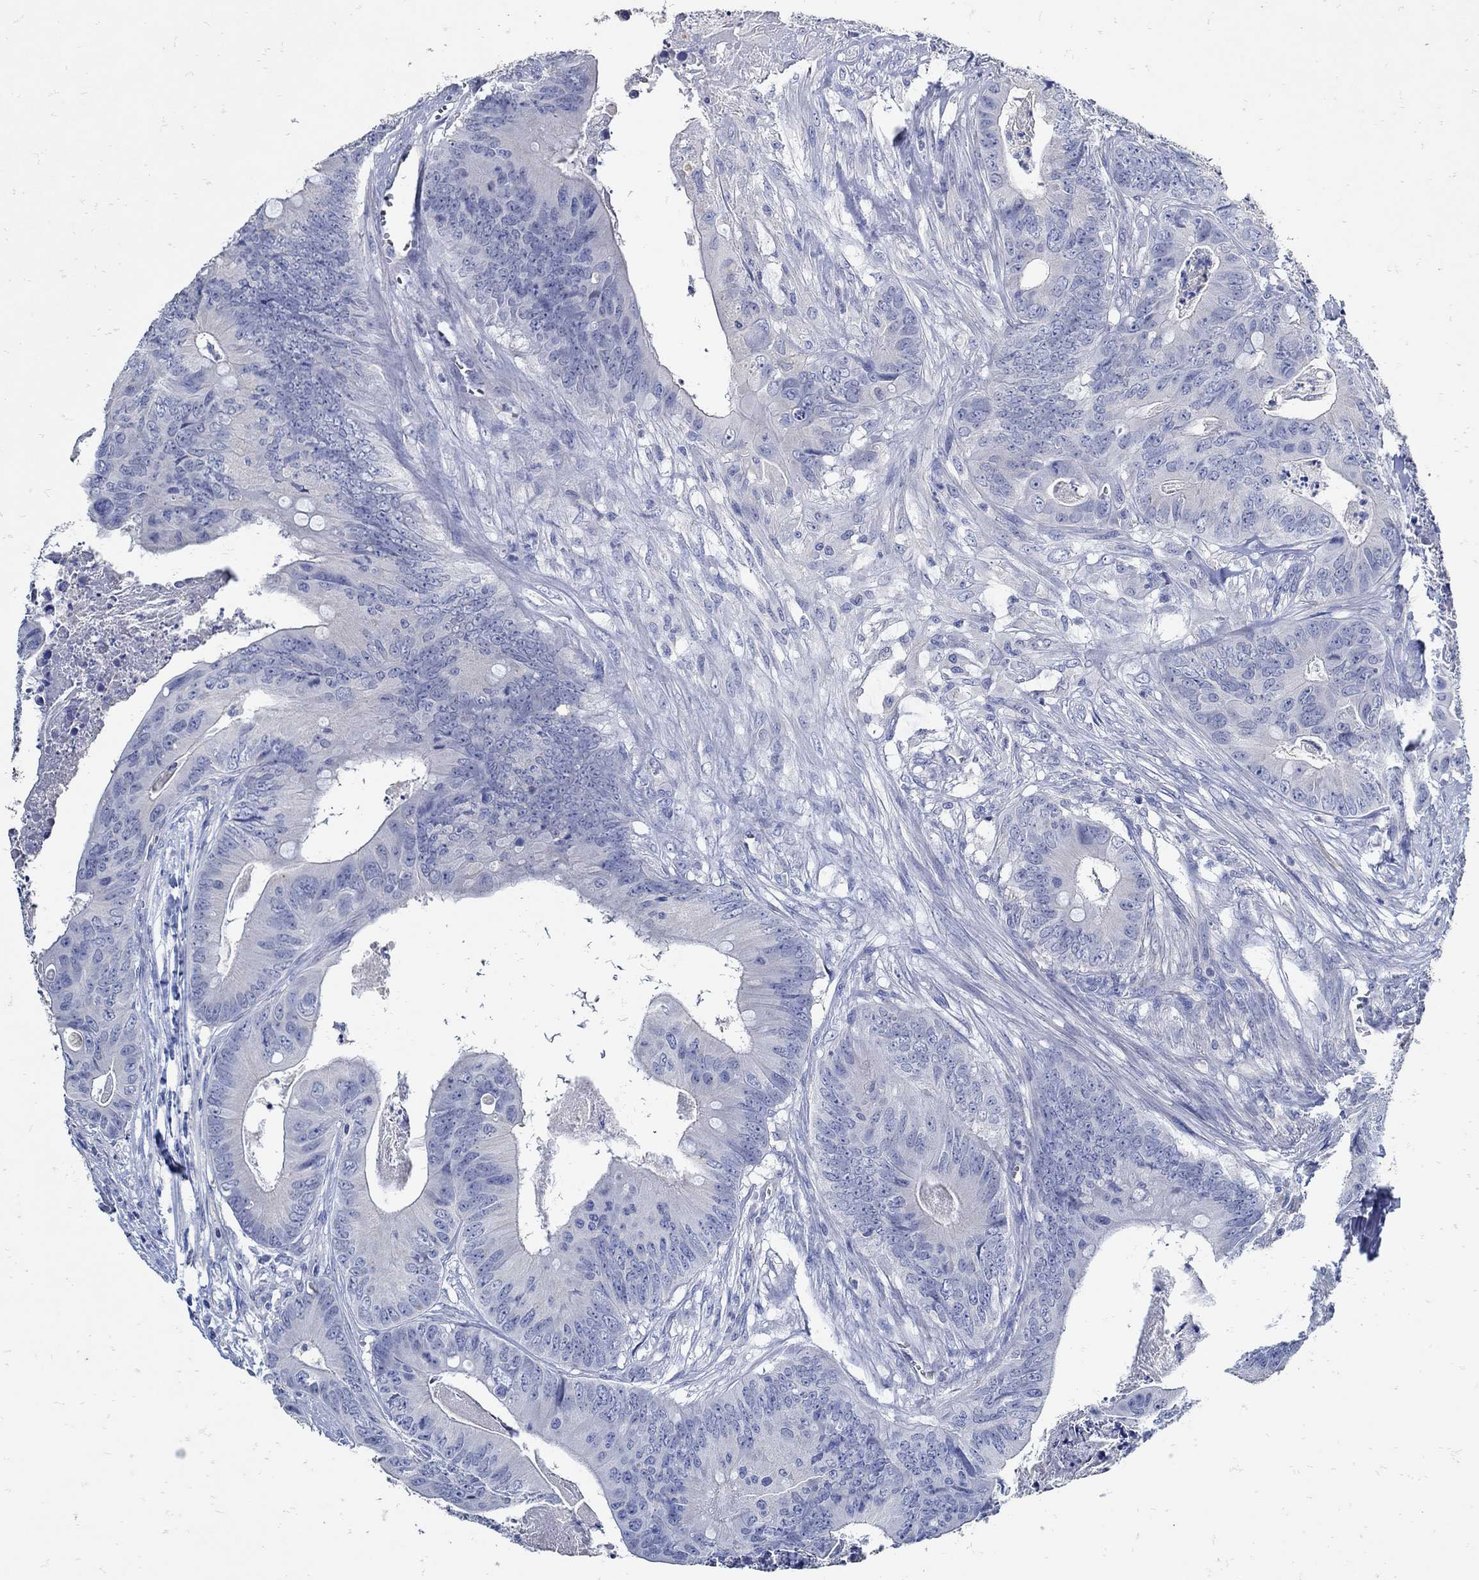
{"staining": {"intensity": "negative", "quantity": "none", "location": "none"}, "tissue": "colorectal cancer", "cell_type": "Tumor cells", "image_type": "cancer", "snomed": [{"axis": "morphology", "description": "Adenocarcinoma, NOS"}, {"axis": "topography", "description": "Colon"}], "caption": "Immunohistochemical staining of colorectal adenocarcinoma demonstrates no significant positivity in tumor cells.", "gene": "NOS1", "patient": {"sex": "male", "age": 84}}